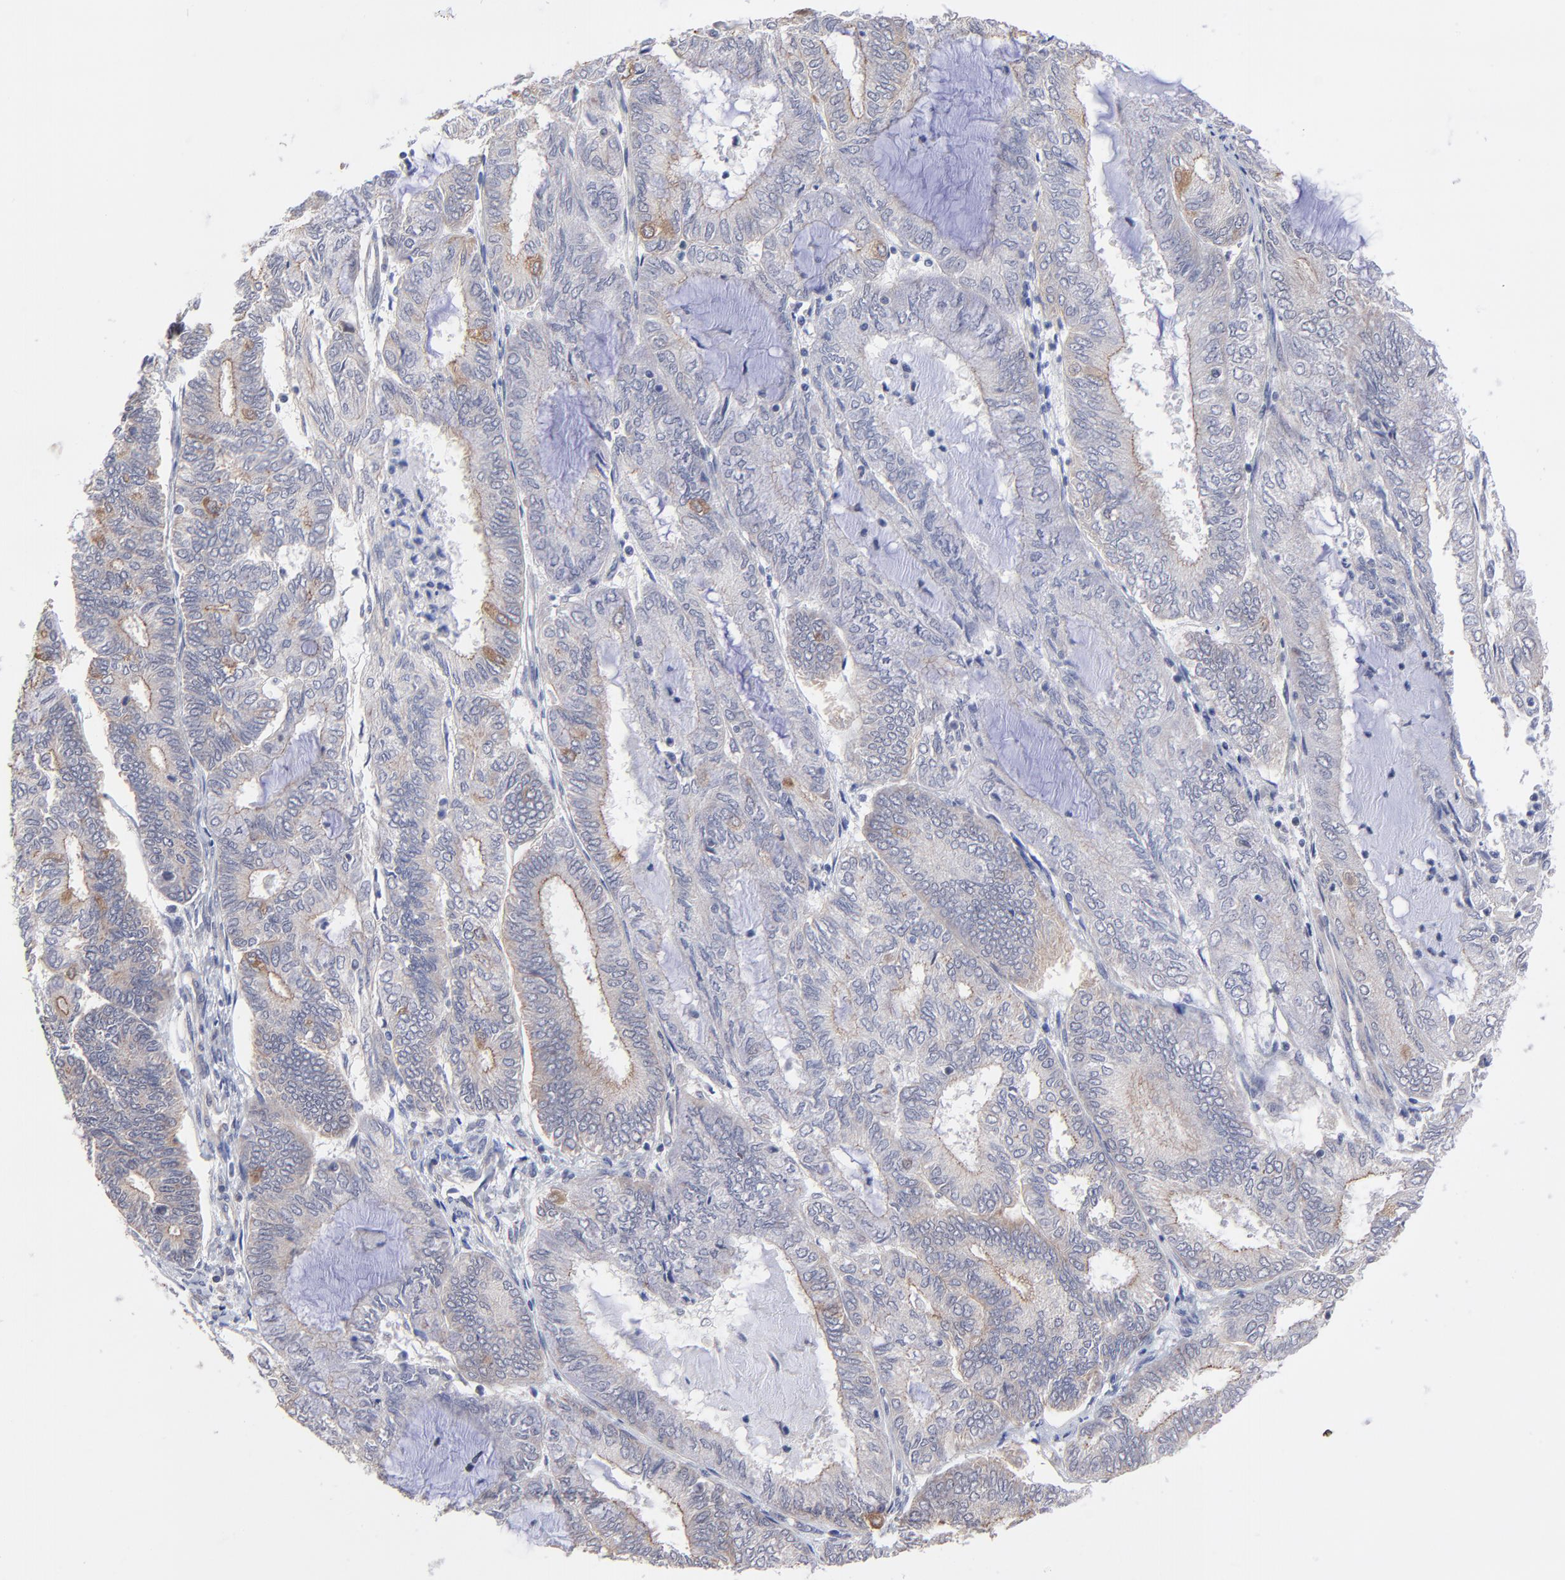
{"staining": {"intensity": "moderate", "quantity": "<25%", "location": "cytoplasmic/membranous"}, "tissue": "endometrial cancer", "cell_type": "Tumor cells", "image_type": "cancer", "snomed": [{"axis": "morphology", "description": "Adenocarcinoma, NOS"}, {"axis": "topography", "description": "Endometrium"}], "caption": "Protein staining of endometrial cancer tissue displays moderate cytoplasmic/membranous staining in about <25% of tumor cells. The staining was performed using DAB (3,3'-diaminobenzidine) to visualize the protein expression in brown, while the nuclei were stained in blue with hematoxylin (Magnification: 20x).", "gene": "FBXO8", "patient": {"sex": "female", "age": 59}}